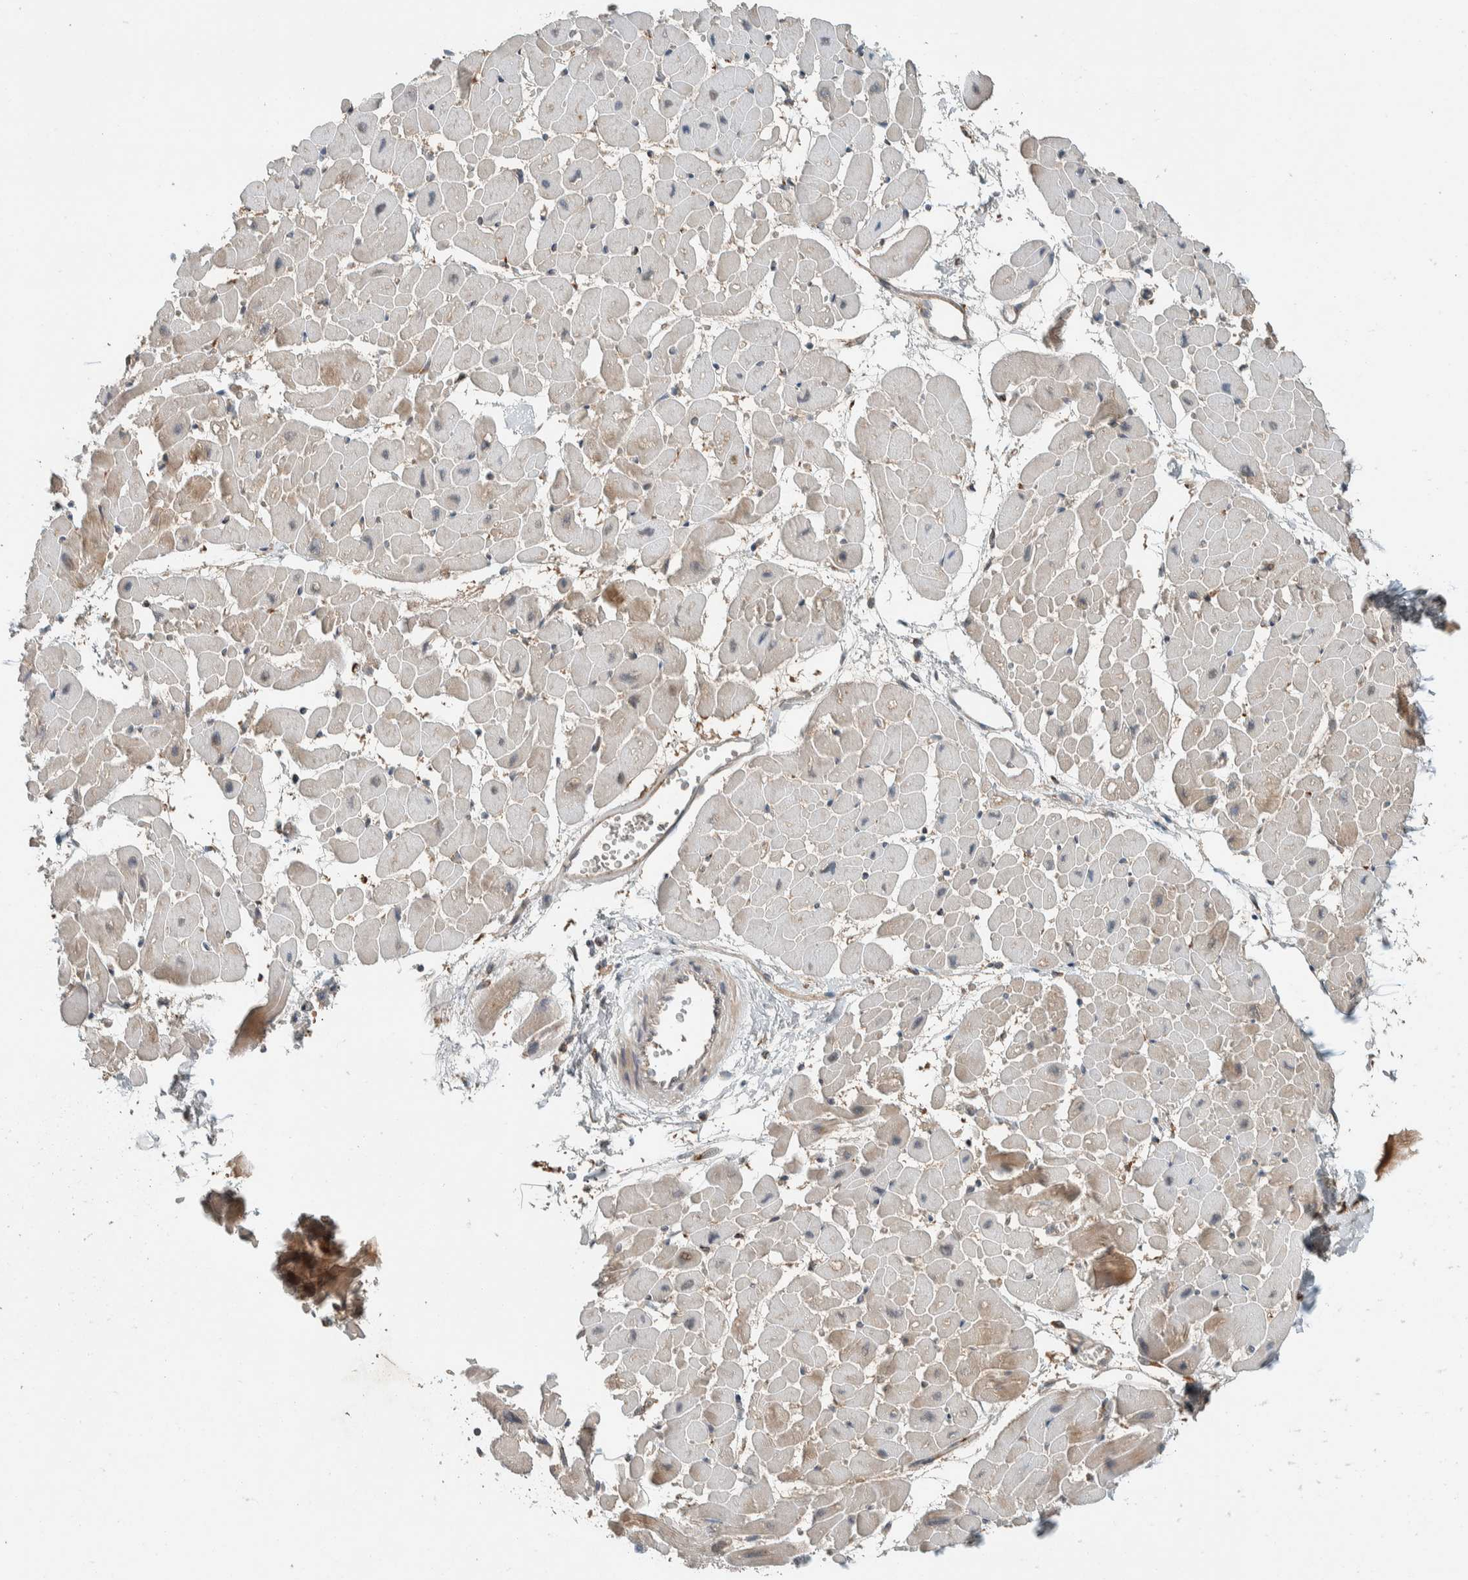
{"staining": {"intensity": "weak", "quantity": "<25%", "location": "cytoplasmic/membranous"}, "tissue": "heart muscle", "cell_type": "Cardiomyocytes", "image_type": "normal", "snomed": [{"axis": "morphology", "description": "Normal tissue, NOS"}, {"axis": "topography", "description": "Heart"}], "caption": "Heart muscle stained for a protein using IHC displays no staining cardiomyocytes.", "gene": "CTBP2", "patient": {"sex": "male", "age": 45}}